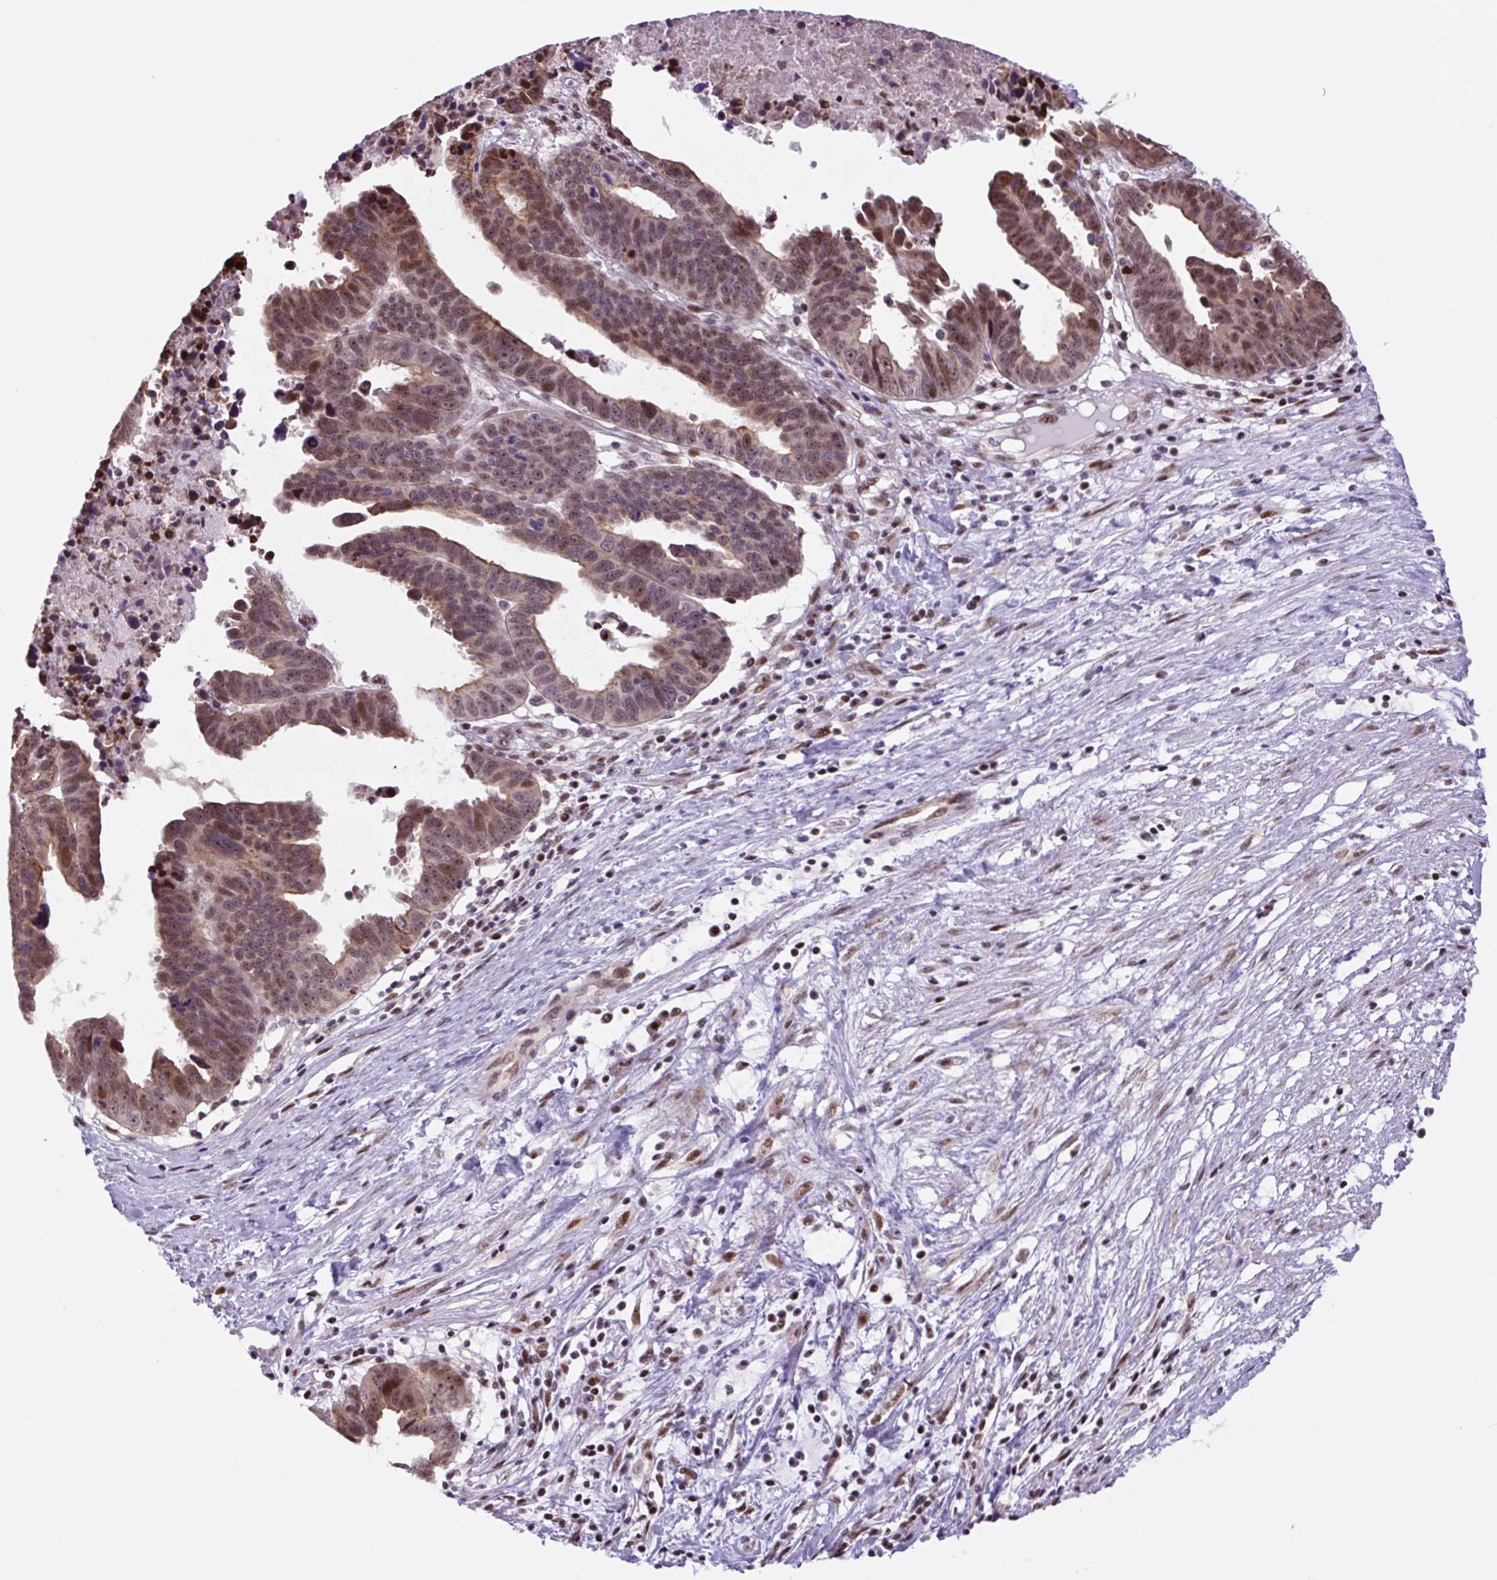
{"staining": {"intensity": "moderate", "quantity": "25%-75%", "location": "nuclear"}, "tissue": "ovarian cancer", "cell_type": "Tumor cells", "image_type": "cancer", "snomed": [{"axis": "morphology", "description": "Carcinoma, endometroid"}, {"axis": "morphology", "description": "Cystadenocarcinoma, serous, NOS"}, {"axis": "topography", "description": "Ovary"}], "caption": "A brown stain labels moderate nuclear expression of a protein in human ovarian endometroid carcinoma tumor cells.", "gene": "TAF1A", "patient": {"sex": "female", "age": 45}}